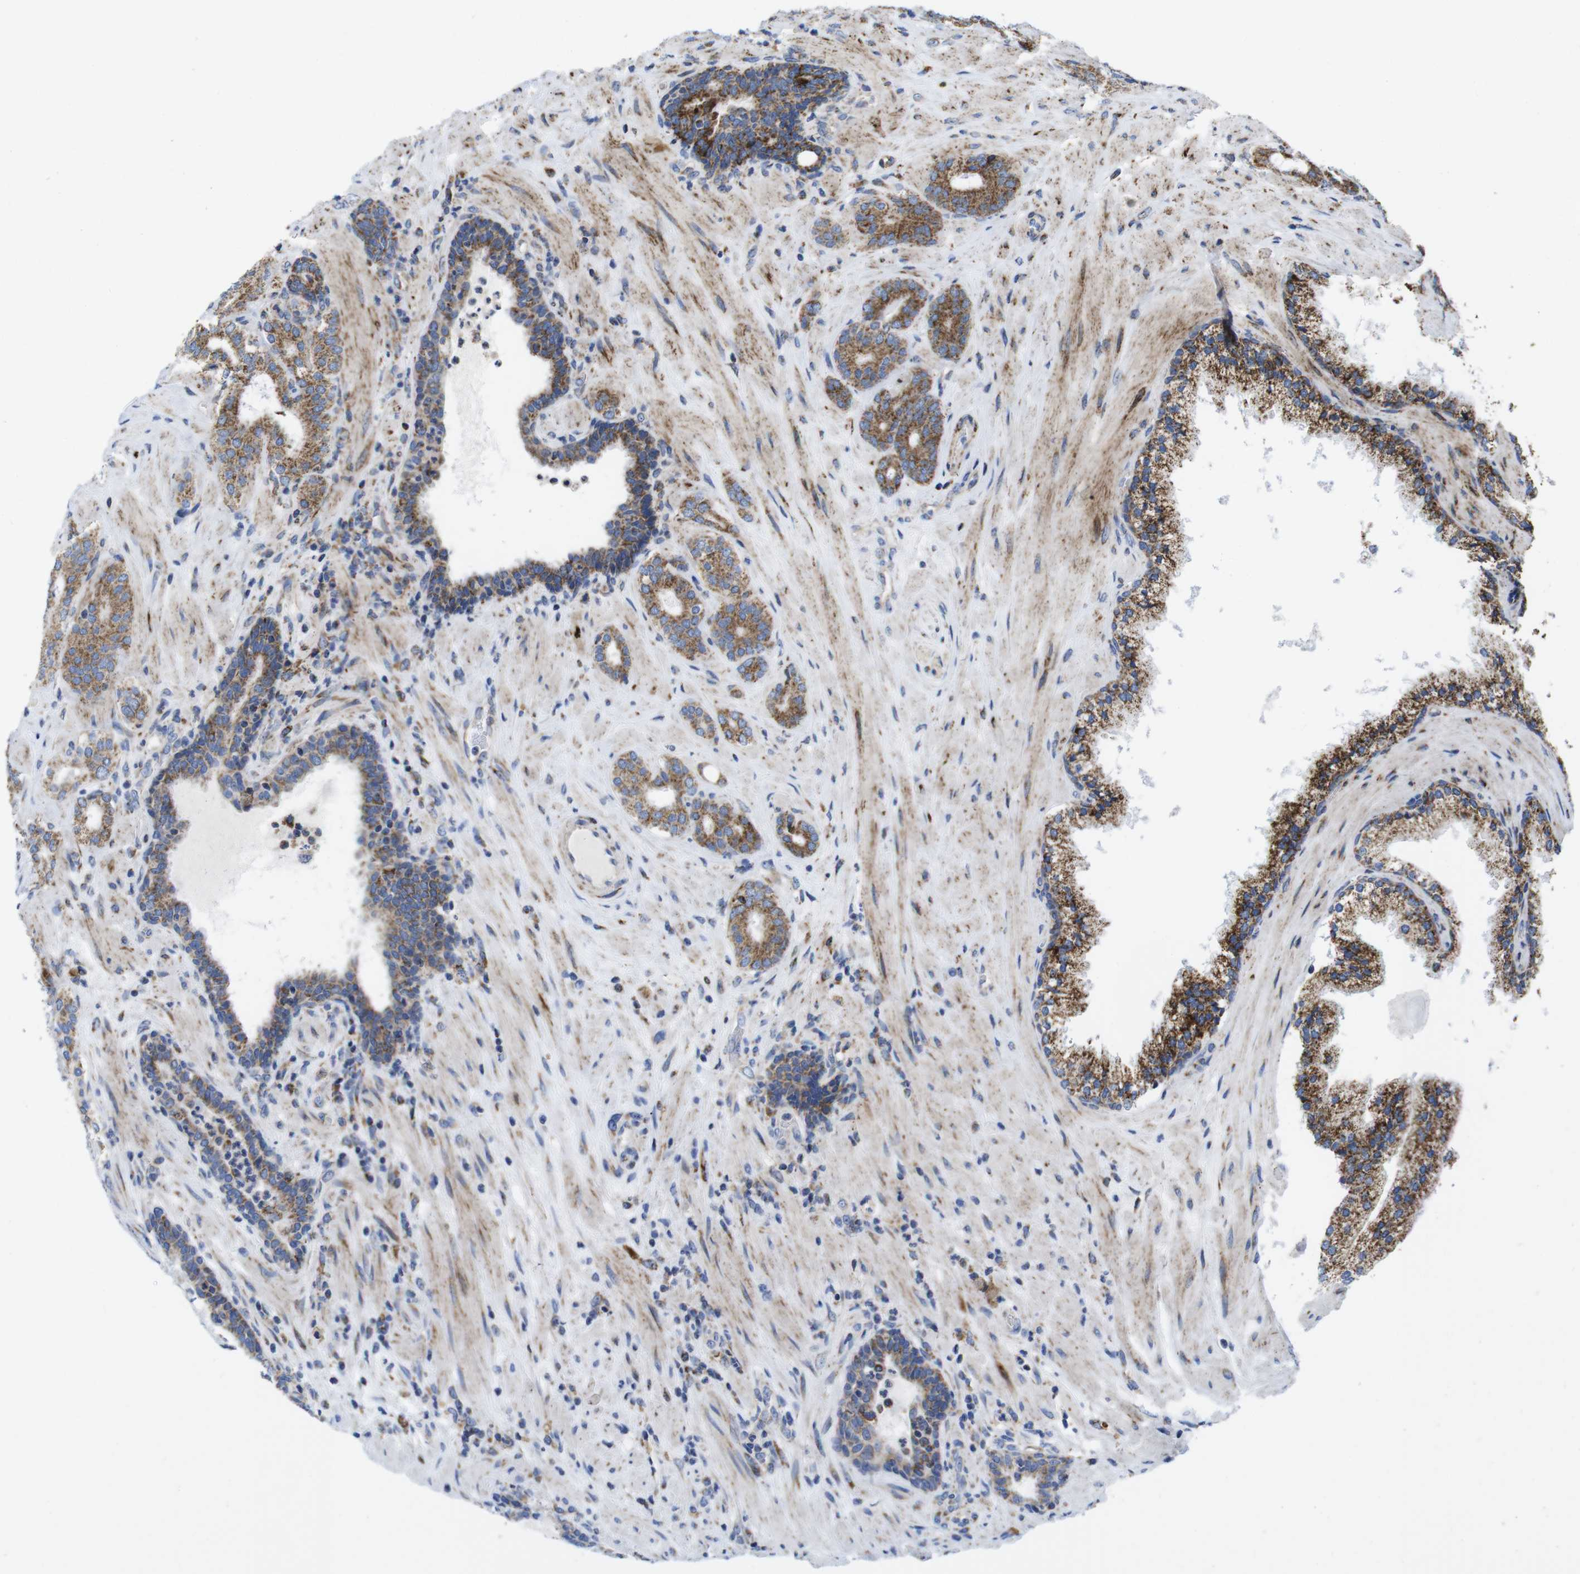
{"staining": {"intensity": "moderate", "quantity": ">75%", "location": "cytoplasmic/membranous"}, "tissue": "prostate cancer", "cell_type": "Tumor cells", "image_type": "cancer", "snomed": [{"axis": "morphology", "description": "Adenocarcinoma, Low grade"}, {"axis": "topography", "description": "Prostate"}], "caption": "A high-resolution micrograph shows immunohistochemistry staining of low-grade adenocarcinoma (prostate), which reveals moderate cytoplasmic/membranous expression in approximately >75% of tumor cells.", "gene": "TMEM192", "patient": {"sex": "male", "age": 63}}